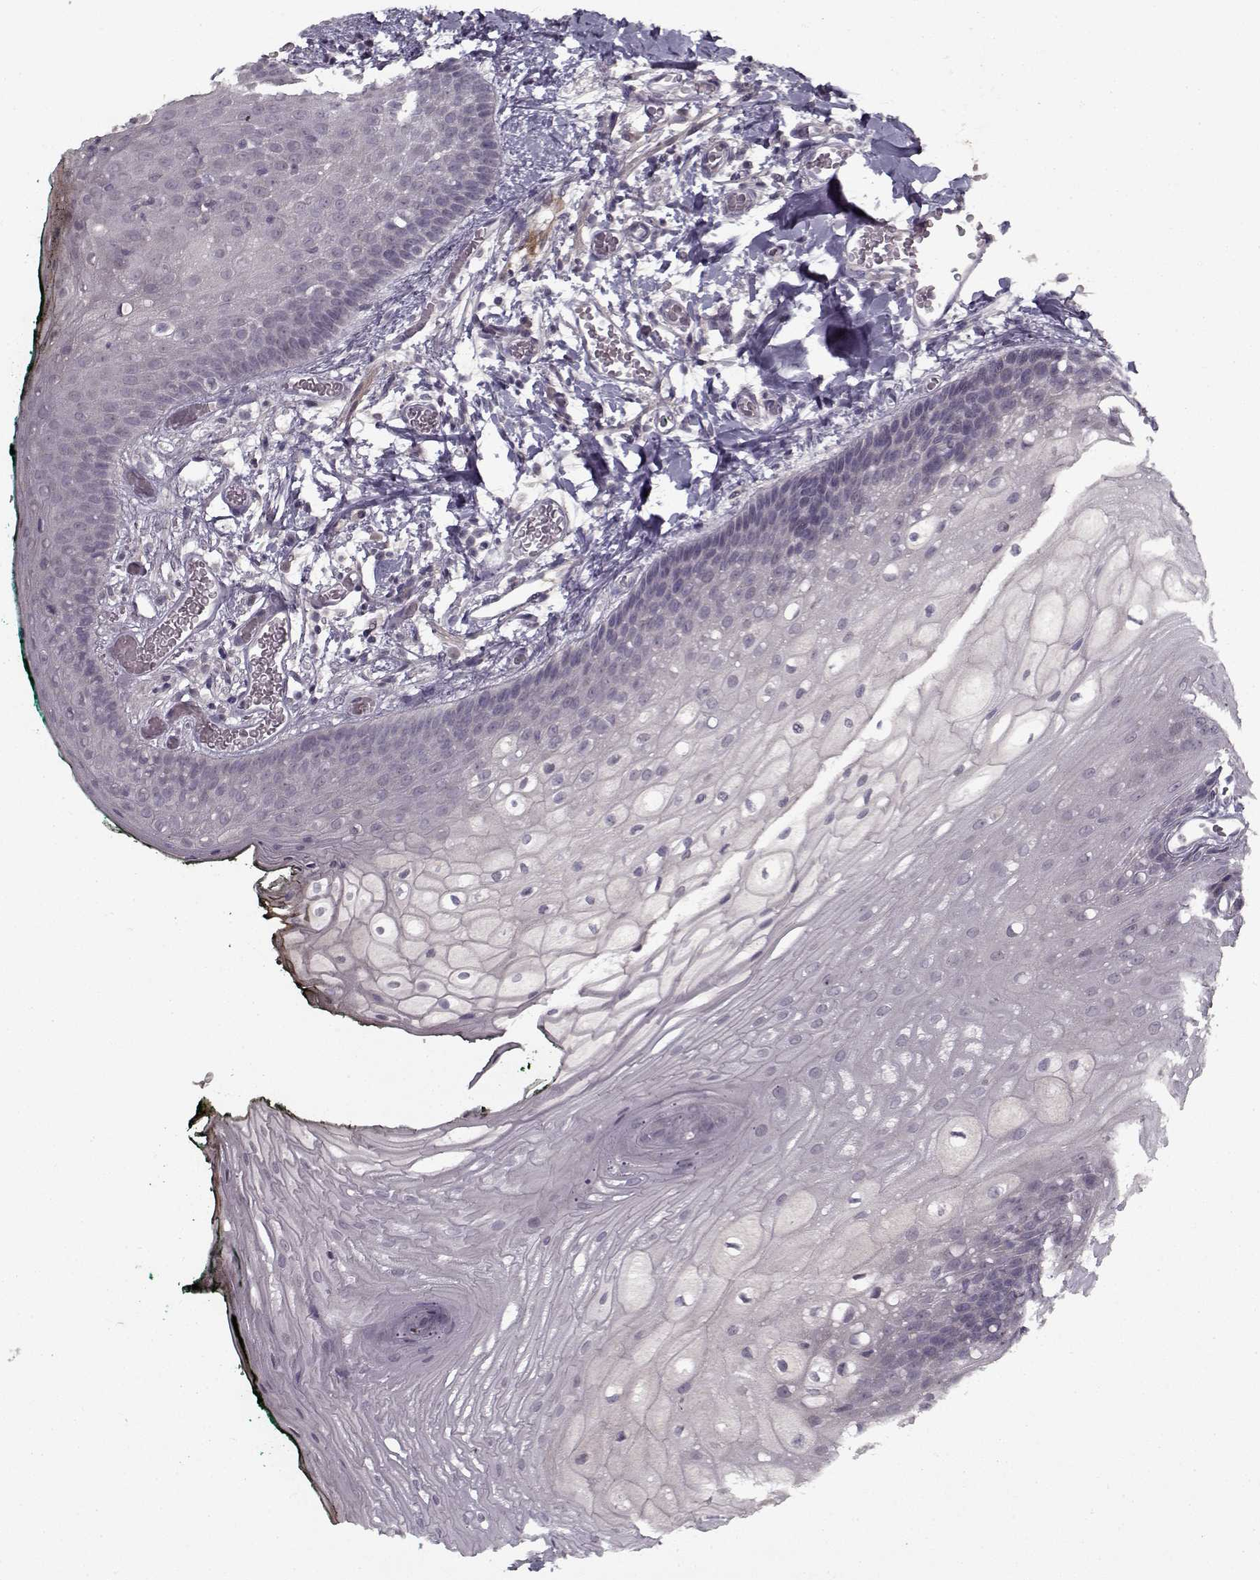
{"staining": {"intensity": "negative", "quantity": "none", "location": "none"}, "tissue": "oral mucosa", "cell_type": "Squamous epithelial cells", "image_type": "normal", "snomed": [{"axis": "morphology", "description": "Normal tissue, NOS"}, {"axis": "topography", "description": "Oral tissue"}, {"axis": "topography", "description": "Head-Neck"}], "caption": "Image shows no significant protein positivity in squamous epithelial cells of unremarkable oral mucosa.", "gene": "LAMA2", "patient": {"sex": "female", "age": 68}}